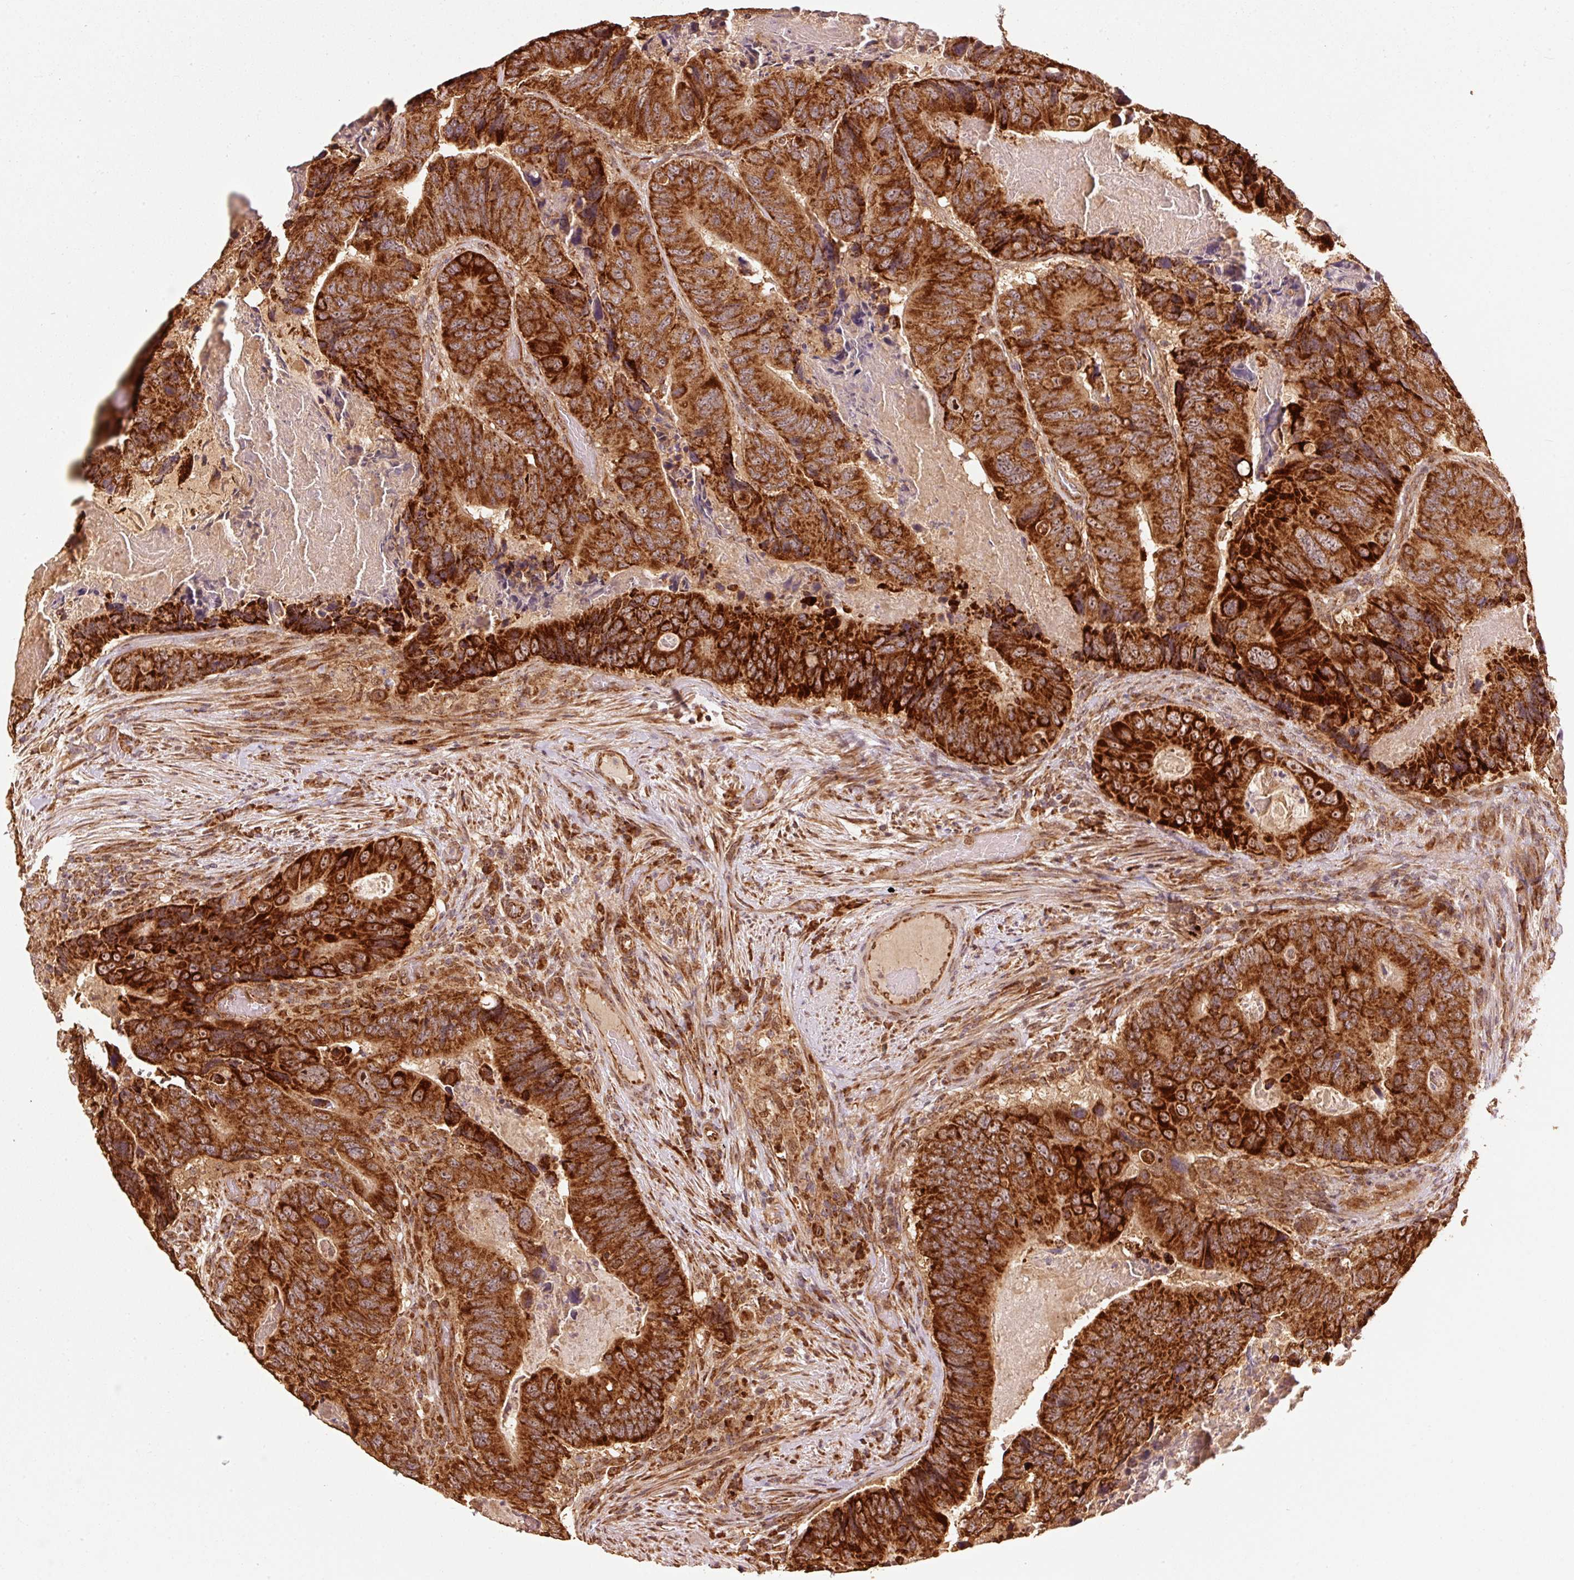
{"staining": {"intensity": "strong", "quantity": ">75%", "location": "cytoplasmic/membranous"}, "tissue": "colorectal cancer", "cell_type": "Tumor cells", "image_type": "cancer", "snomed": [{"axis": "morphology", "description": "Adenocarcinoma, NOS"}, {"axis": "topography", "description": "Colon"}], "caption": "Immunohistochemical staining of human colorectal cancer shows strong cytoplasmic/membranous protein expression in approximately >75% of tumor cells. (DAB (3,3'-diaminobenzidine) IHC with brightfield microscopy, high magnification).", "gene": "MRPL16", "patient": {"sex": "male", "age": 84}}